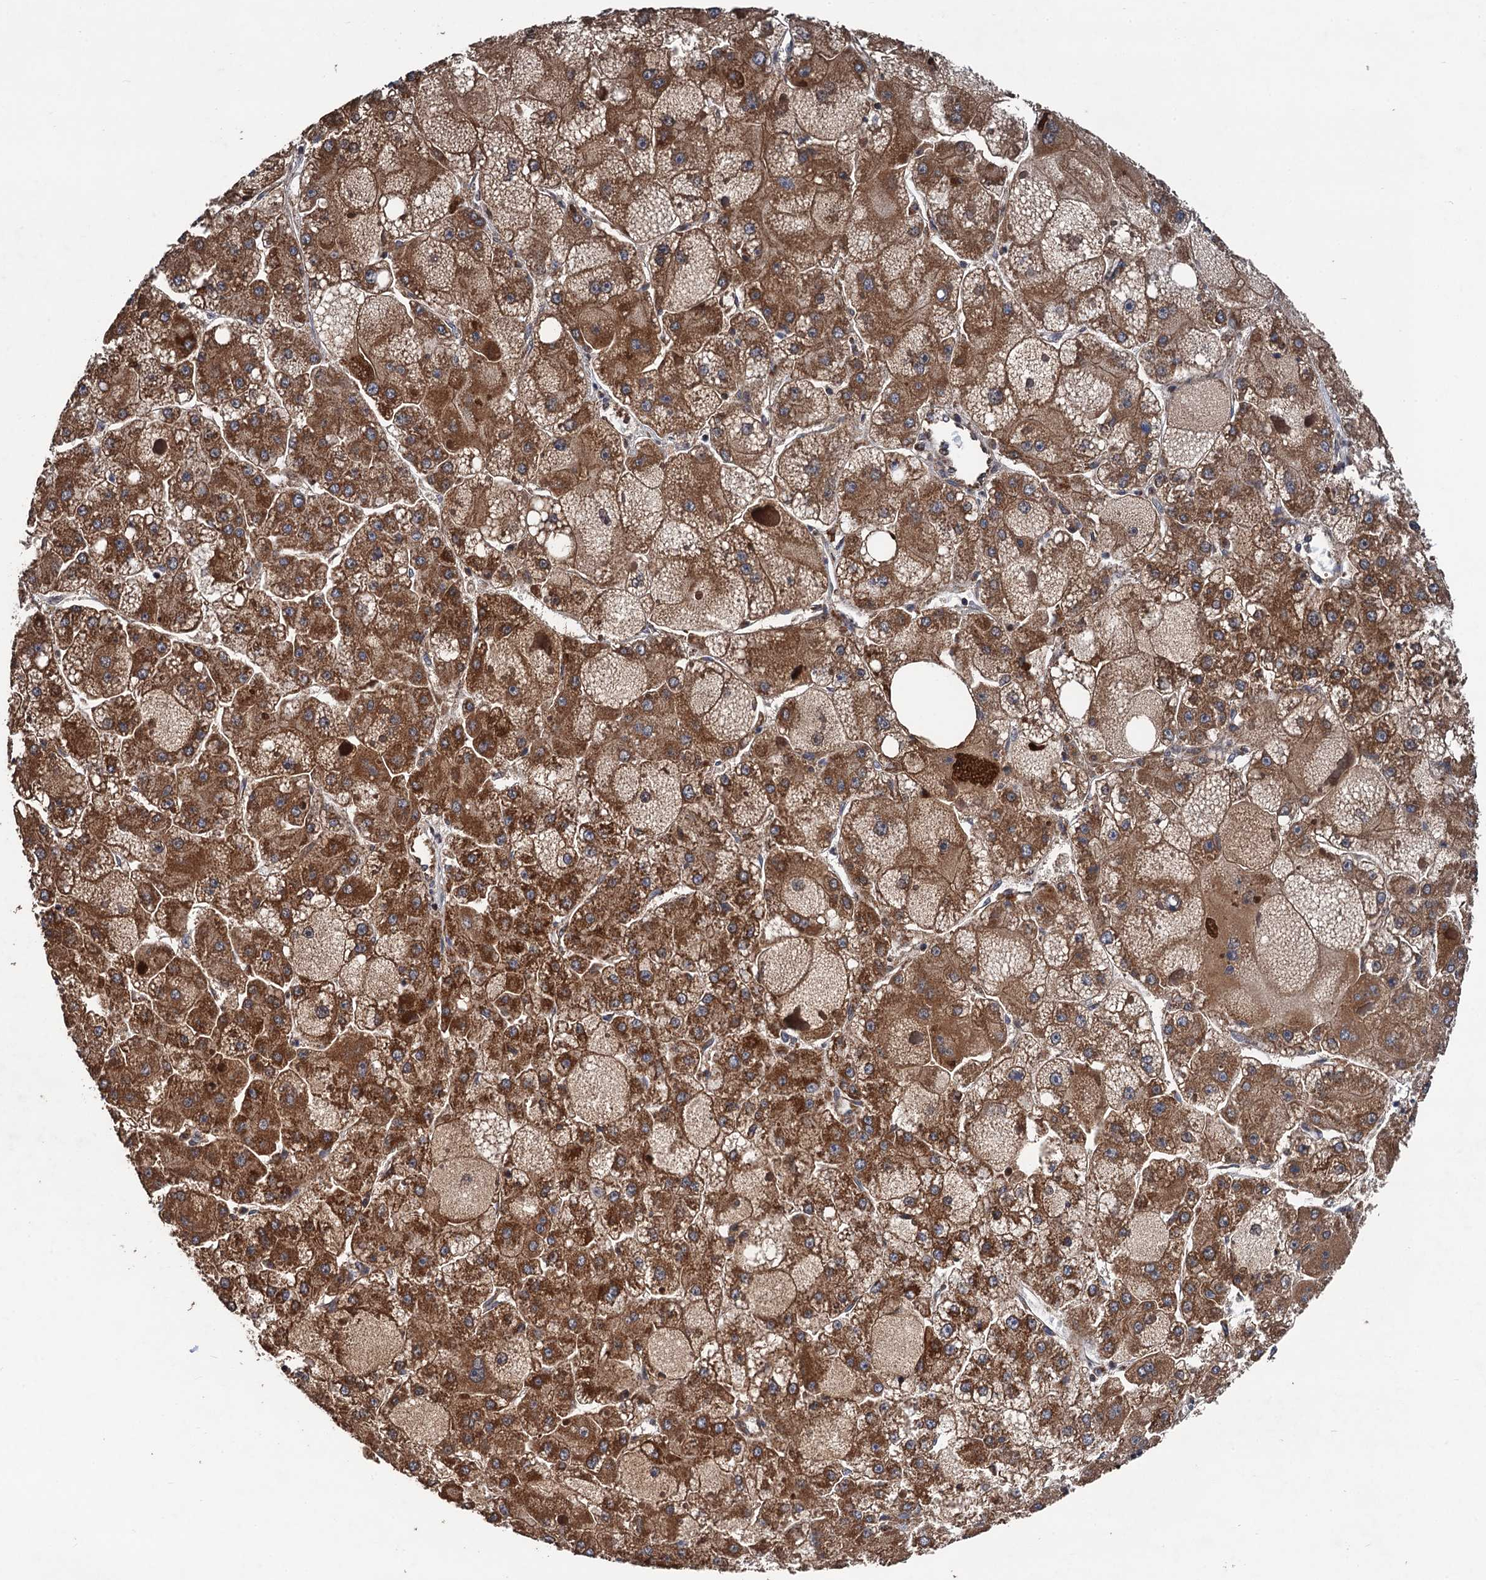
{"staining": {"intensity": "strong", "quantity": ">75%", "location": "cytoplasmic/membranous"}, "tissue": "liver cancer", "cell_type": "Tumor cells", "image_type": "cancer", "snomed": [{"axis": "morphology", "description": "Carcinoma, Hepatocellular, NOS"}, {"axis": "topography", "description": "Liver"}], "caption": "DAB (3,3'-diaminobenzidine) immunohistochemical staining of liver cancer (hepatocellular carcinoma) shows strong cytoplasmic/membranous protein expression in approximately >75% of tumor cells. (DAB IHC, brown staining for protein, blue staining for nuclei).", "gene": "DGLUCY", "patient": {"sex": "female", "age": 73}}